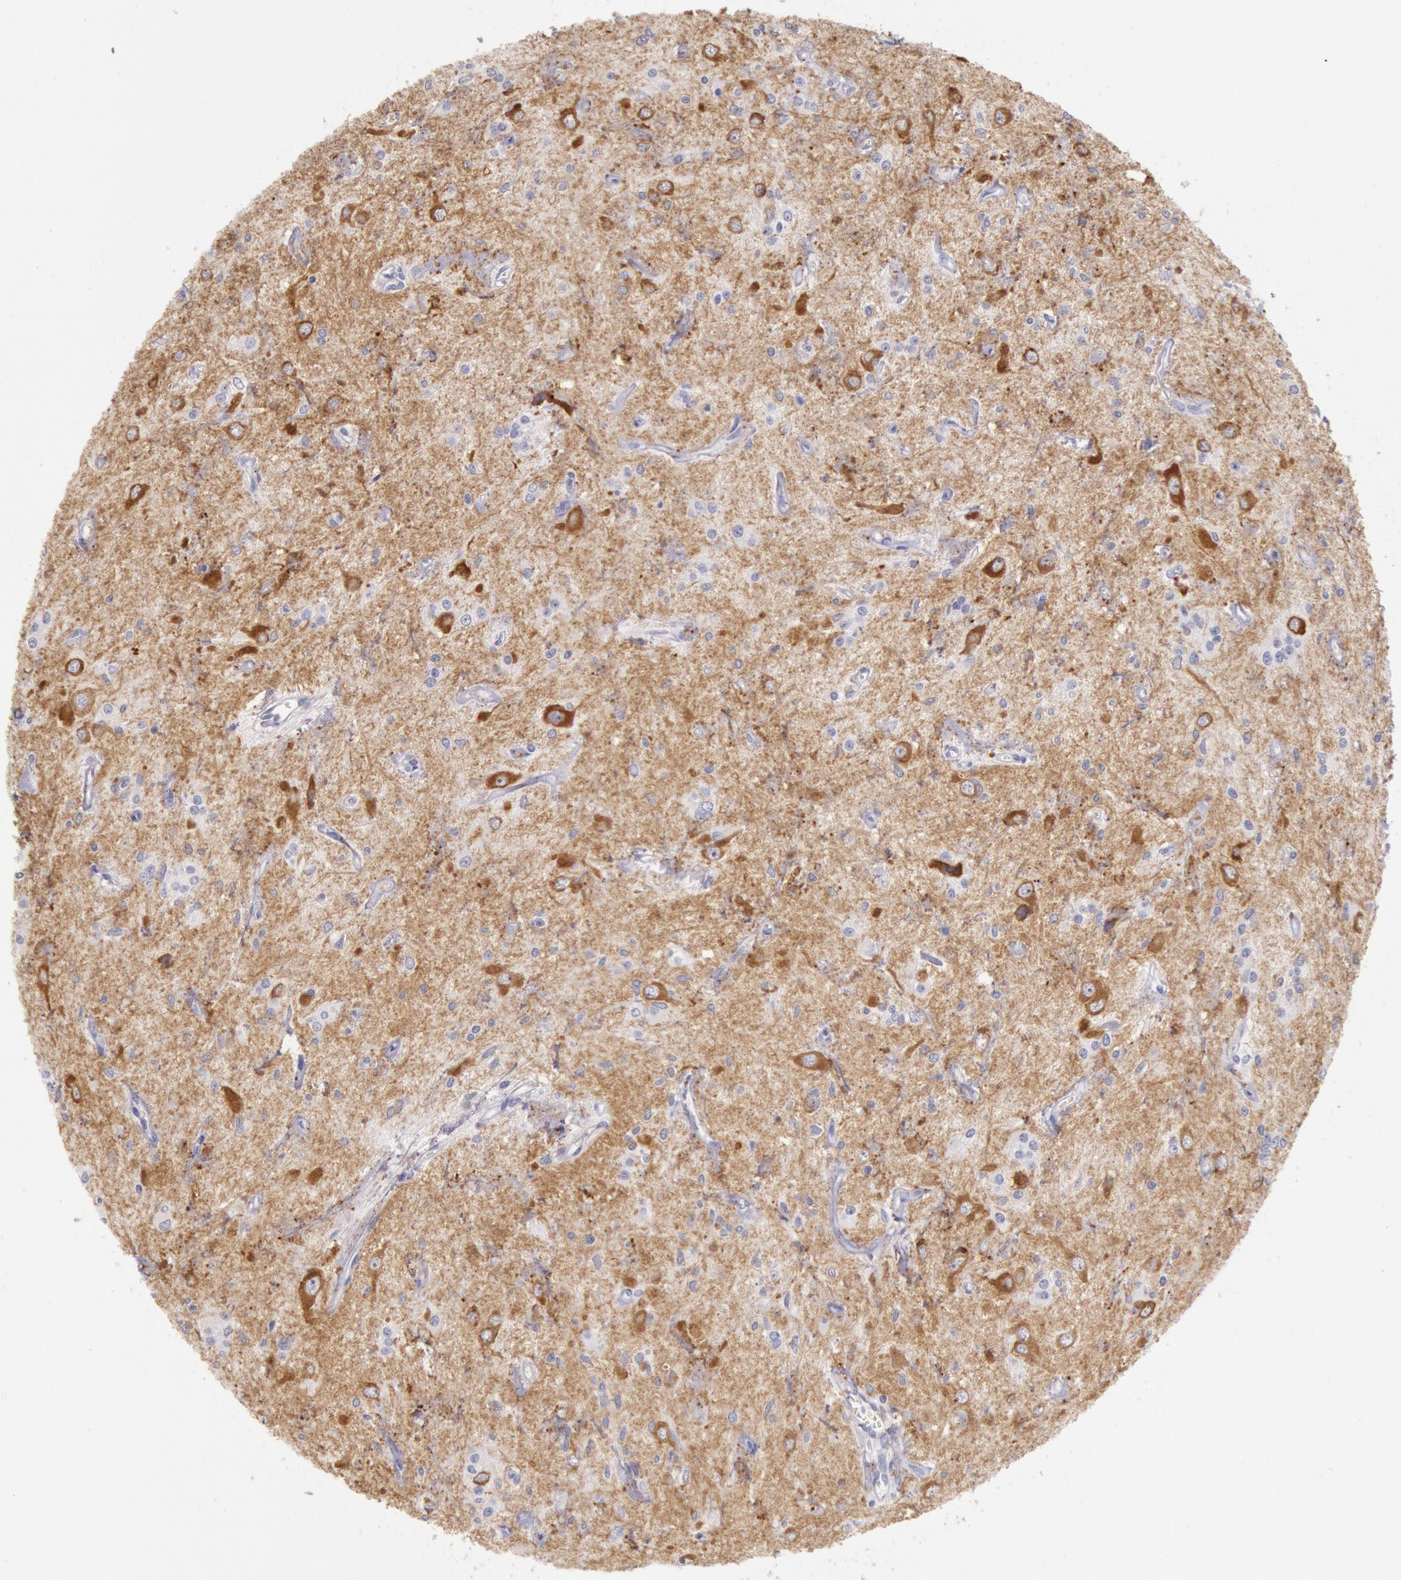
{"staining": {"intensity": "moderate", "quantity": "25%-75%", "location": "cytoplasmic/membranous"}, "tissue": "glioma", "cell_type": "Tumor cells", "image_type": "cancer", "snomed": [{"axis": "morphology", "description": "Glioma, malignant, Low grade"}, {"axis": "topography", "description": "Brain"}], "caption": "Tumor cells reveal medium levels of moderate cytoplasmic/membranous expression in approximately 25%-75% of cells in malignant glioma (low-grade).", "gene": "MYO5A", "patient": {"sex": "female", "age": 15}}